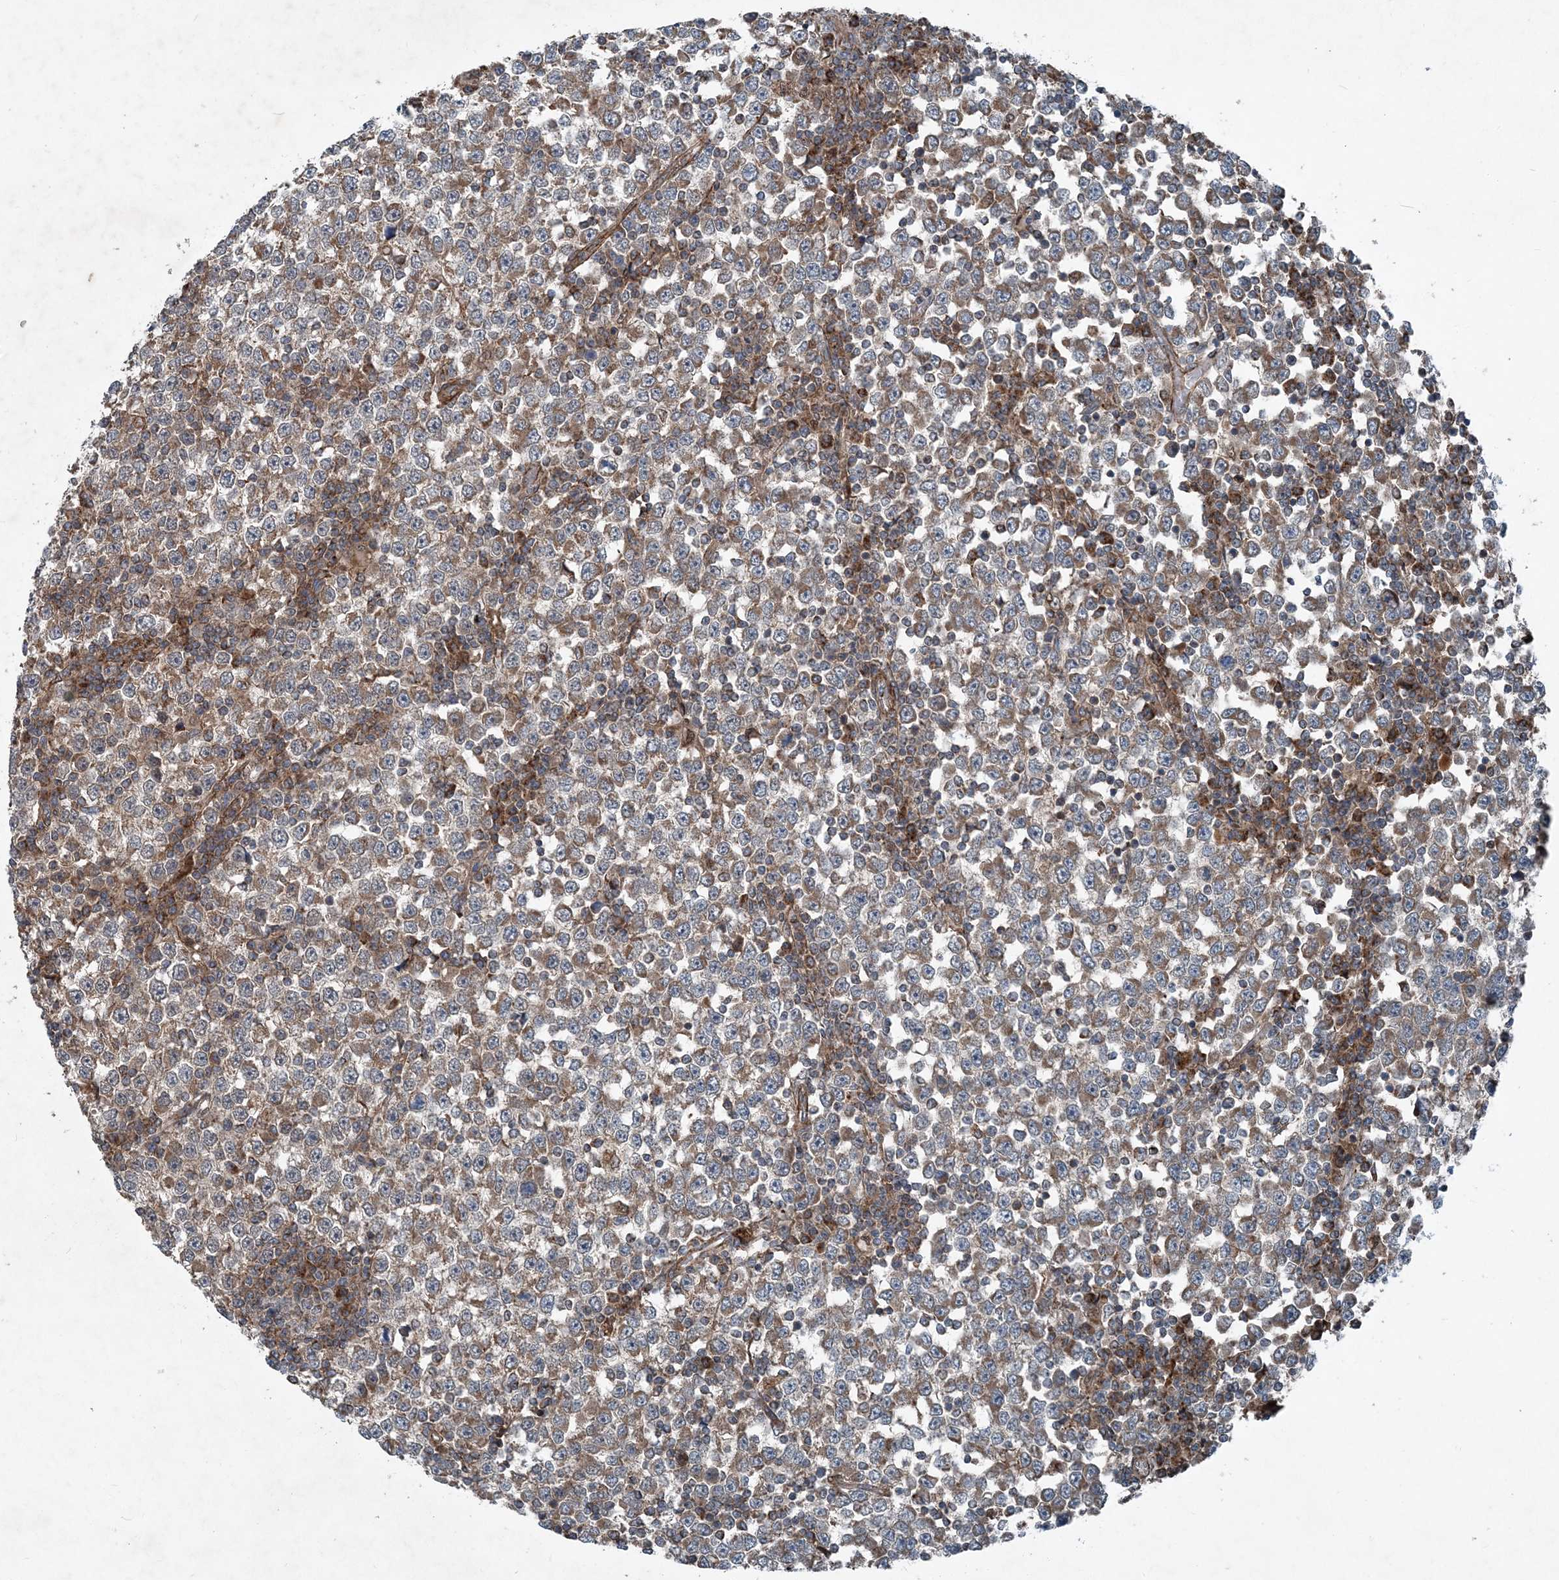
{"staining": {"intensity": "moderate", "quantity": ">75%", "location": "cytoplasmic/membranous"}, "tissue": "testis cancer", "cell_type": "Tumor cells", "image_type": "cancer", "snomed": [{"axis": "morphology", "description": "Seminoma, NOS"}, {"axis": "topography", "description": "Testis"}], "caption": "This is a photomicrograph of immunohistochemistry (IHC) staining of seminoma (testis), which shows moderate expression in the cytoplasmic/membranous of tumor cells.", "gene": "NDUFA2", "patient": {"sex": "male", "age": 65}}